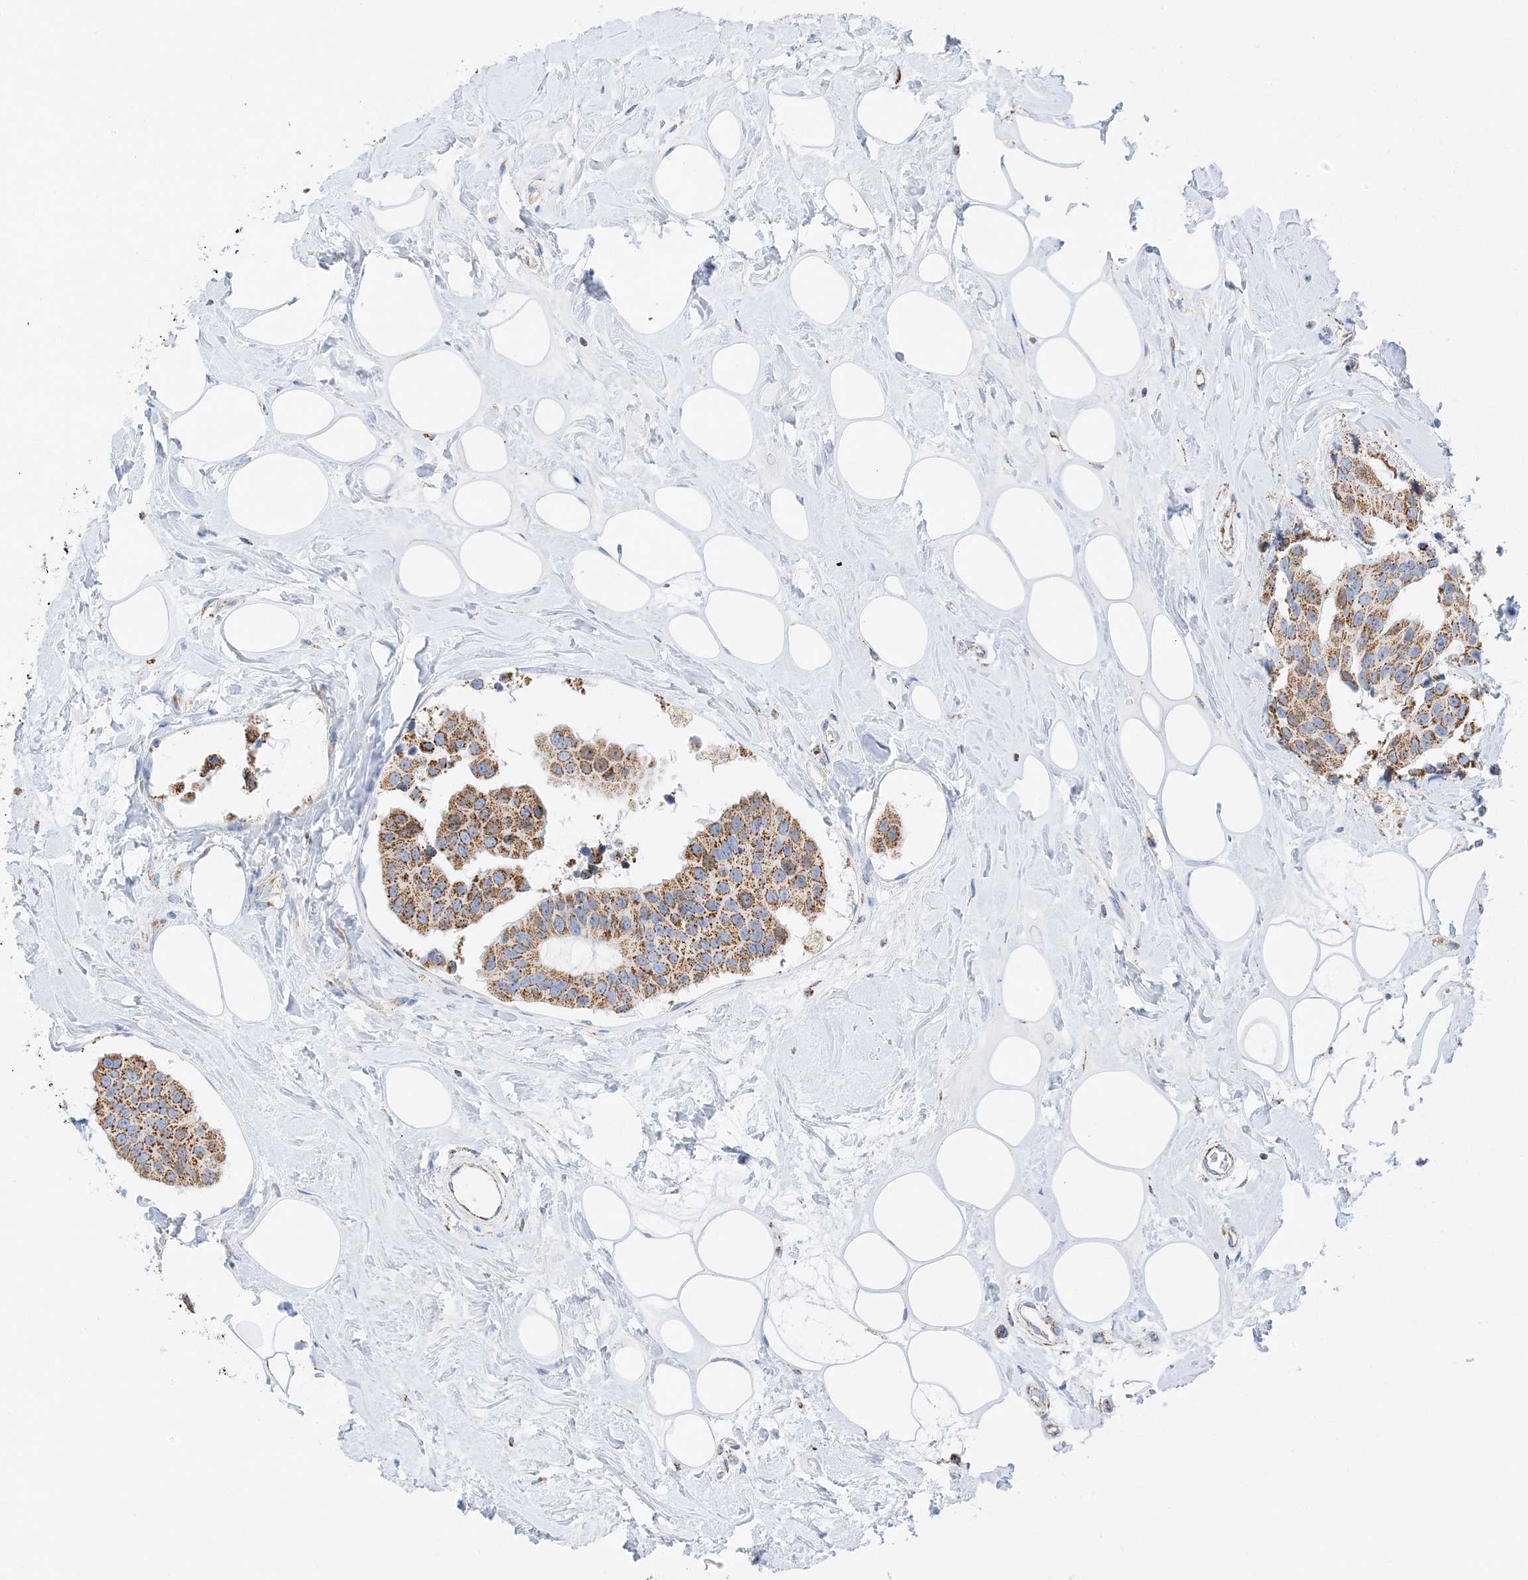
{"staining": {"intensity": "strong", "quantity": ">75%", "location": "cytoplasmic/membranous"}, "tissue": "breast cancer", "cell_type": "Tumor cells", "image_type": "cancer", "snomed": [{"axis": "morphology", "description": "Normal tissue, NOS"}, {"axis": "morphology", "description": "Duct carcinoma"}, {"axis": "topography", "description": "Breast"}], "caption": "Protein expression analysis of human breast cancer reveals strong cytoplasmic/membranous positivity in approximately >75% of tumor cells.", "gene": "CAPN13", "patient": {"sex": "female", "age": 39}}